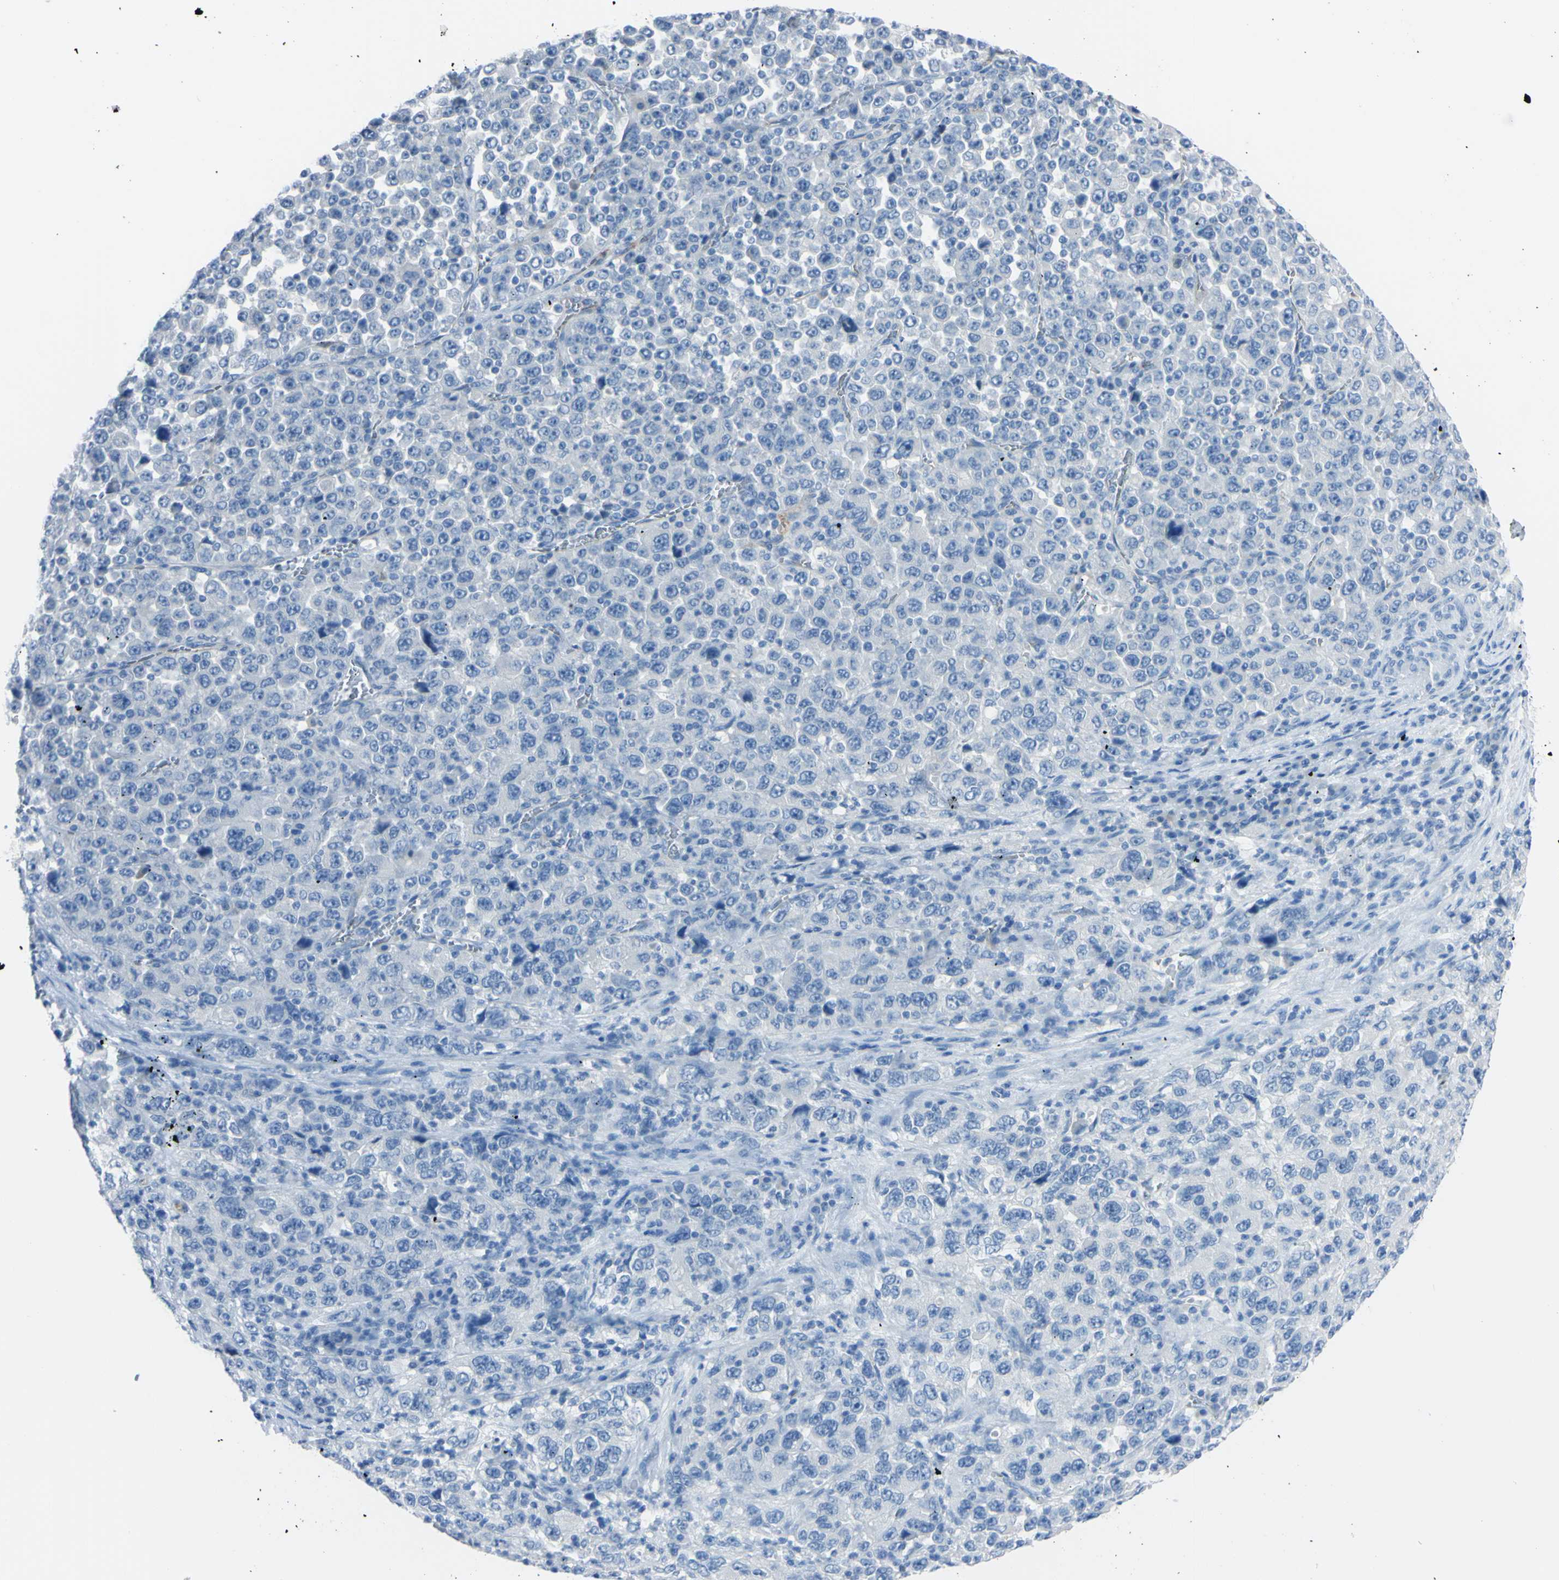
{"staining": {"intensity": "negative", "quantity": "none", "location": "none"}, "tissue": "stomach cancer", "cell_type": "Tumor cells", "image_type": "cancer", "snomed": [{"axis": "morphology", "description": "Normal tissue, NOS"}, {"axis": "morphology", "description": "Adenocarcinoma, NOS"}, {"axis": "topography", "description": "Stomach, upper"}, {"axis": "topography", "description": "Stomach"}], "caption": "A high-resolution micrograph shows immunohistochemistry (IHC) staining of adenocarcinoma (stomach), which reveals no significant expression in tumor cells.", "gene": "FOLH1", "patient": {"sex": "male", "age": 59}}